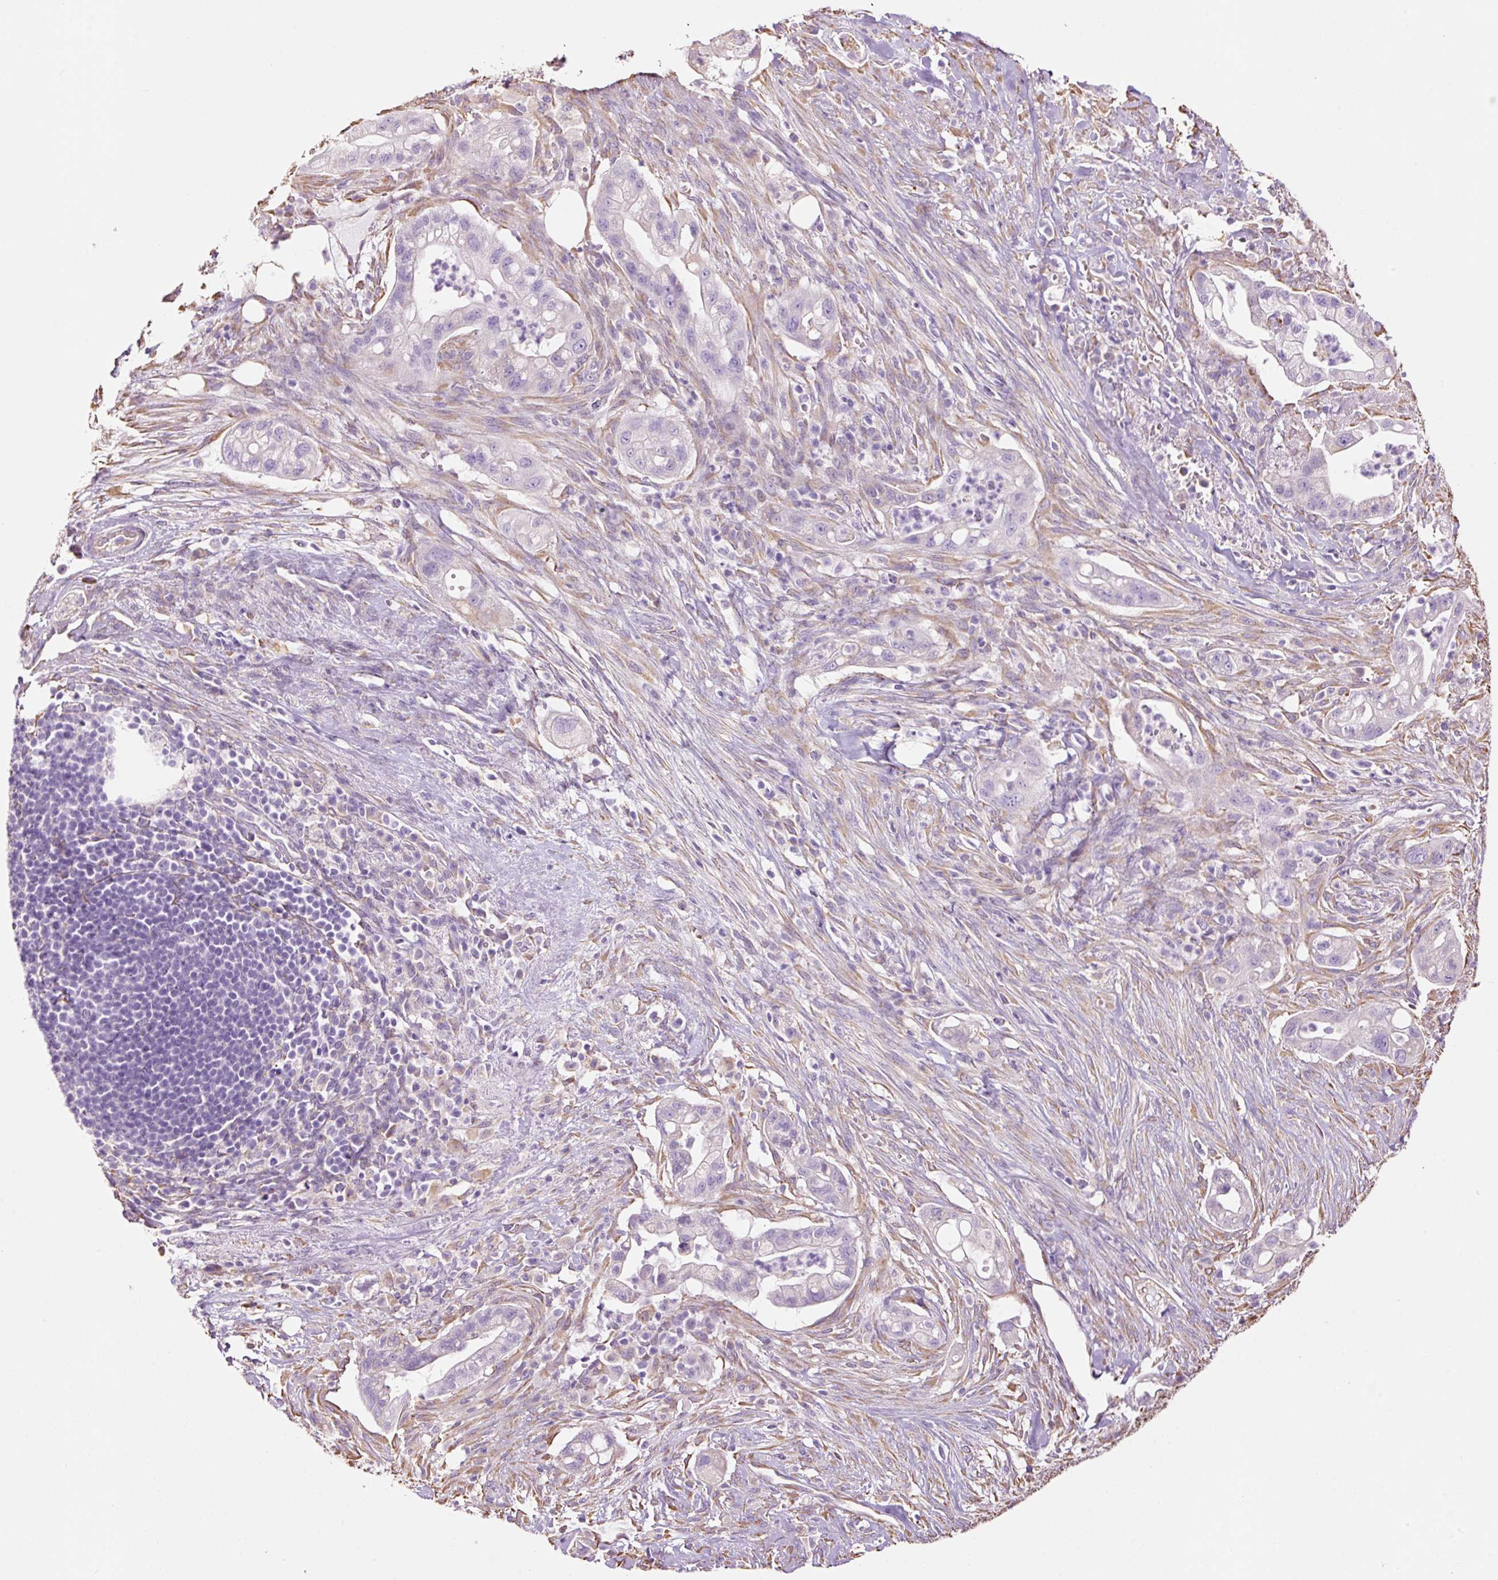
{"staining": {"intensity": "negative", "quantity": "none", "location": "none"}, "tissue": "pancreatic cancer", "cell_type": "Tumor cells", "image_type": "cancer", "snomed": [{"axis": "morphology", "description": "Adenocarcinoma, NOS"}, {"axis": "topography", "description": "Pancreas"}], "caption": "Histopathology image shows no protein staining in tumor cells of pancreatic cancer (adenocarcinoma) tissue.", "gene": "GCG", "patient": {"sex": "male", "age": 44}}